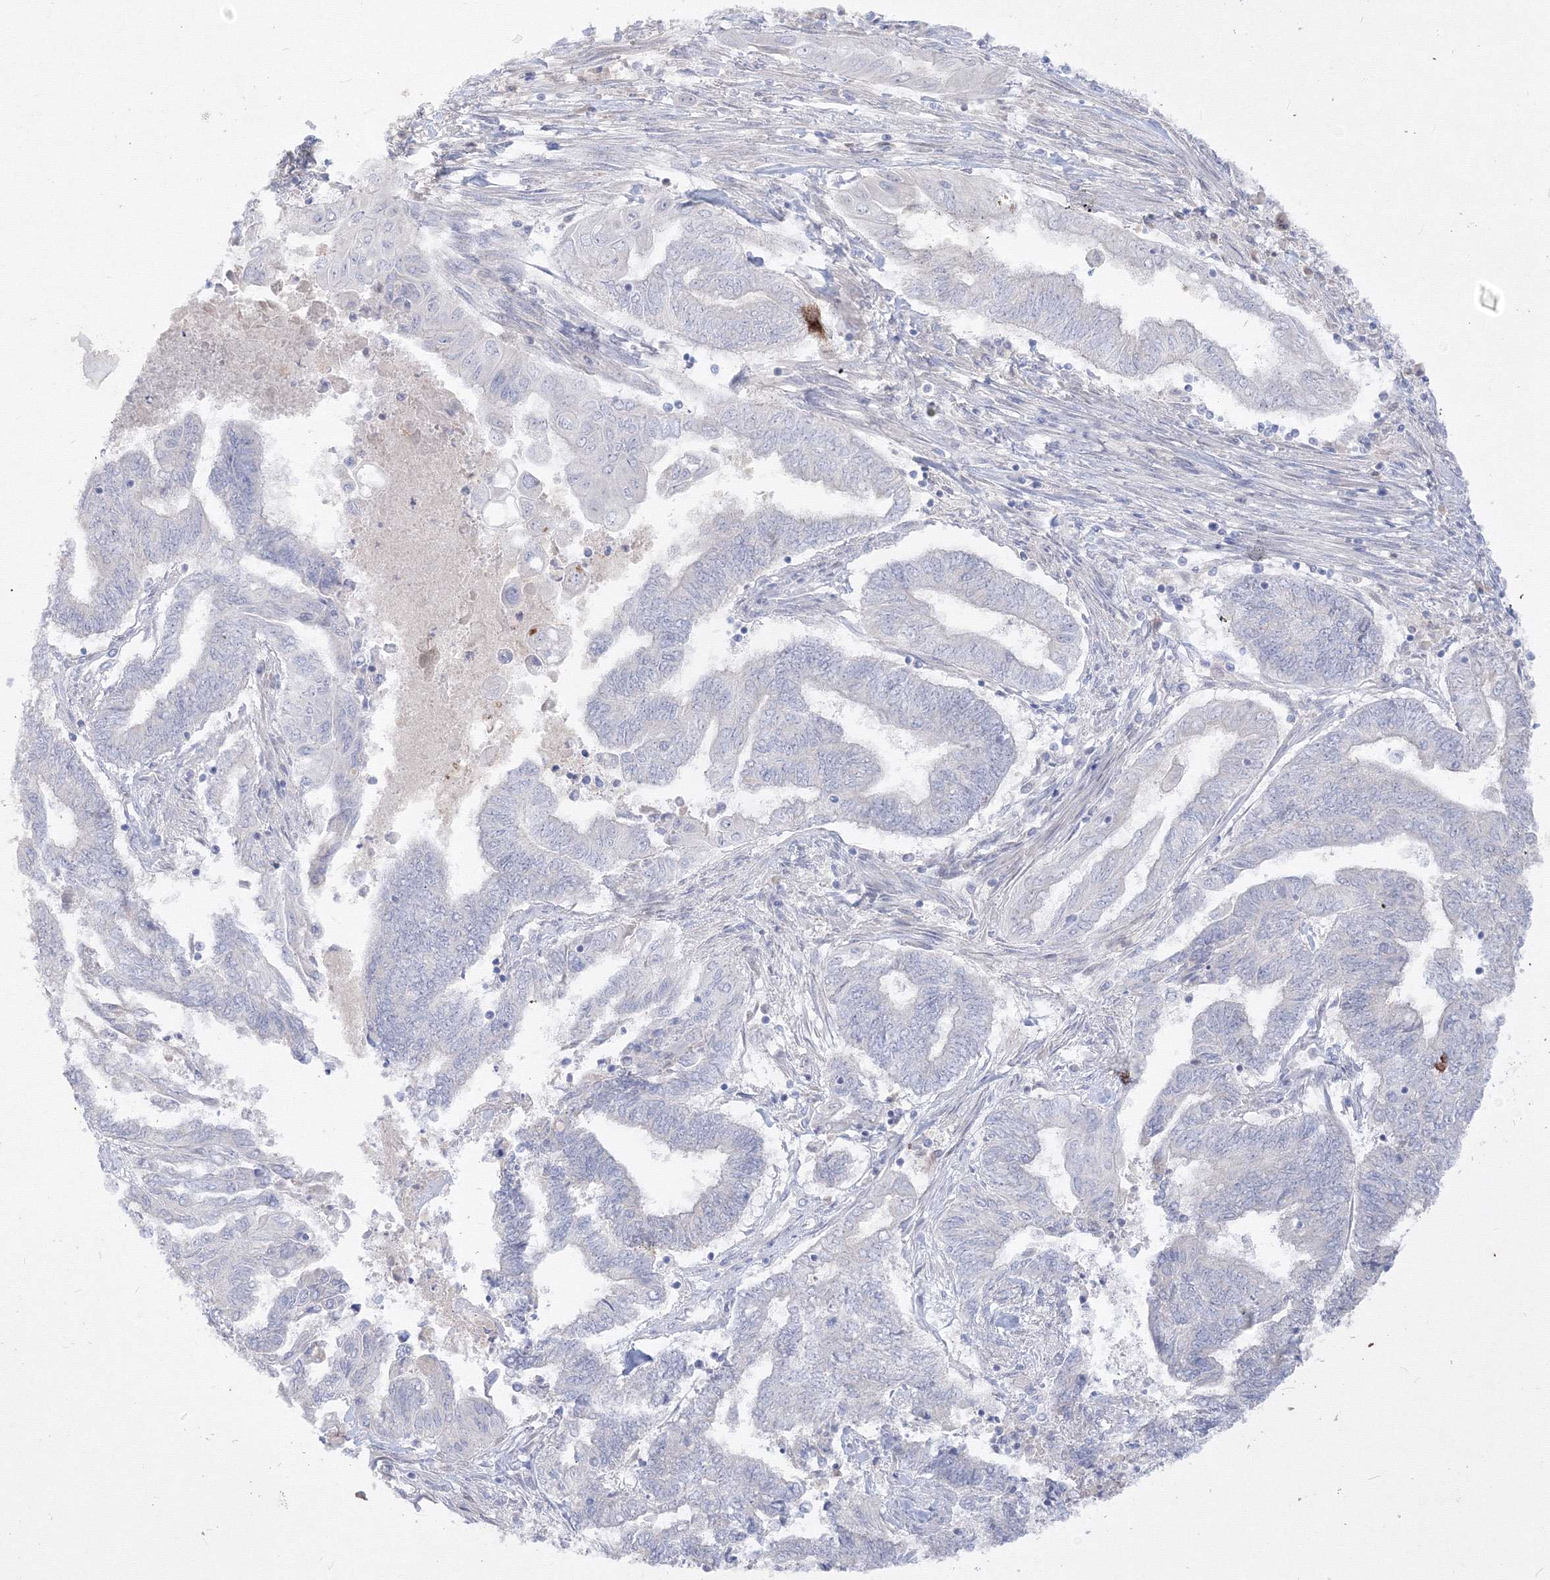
{"staining": {"intensity": "negative", "quantity": "none", "location": "none"}, "tissue": "endometrial cancer", "cell_type": "Tumor cells", "image_type": "cancer", "snomed": [{"axis": "morphology", "description": "Adenocarcinoma, NOS"}, {"axis": "topography", "description": "Uterus"}, {"axis": "topography", "description": "Endometrium"}], "caption": "Human endometrial adenocarcinoma stained for a protein using immunohistochemistry reveals no expression in tumor cells.", "gene": "FBXL8", "patient": {"sex": "female", "age": 70}}